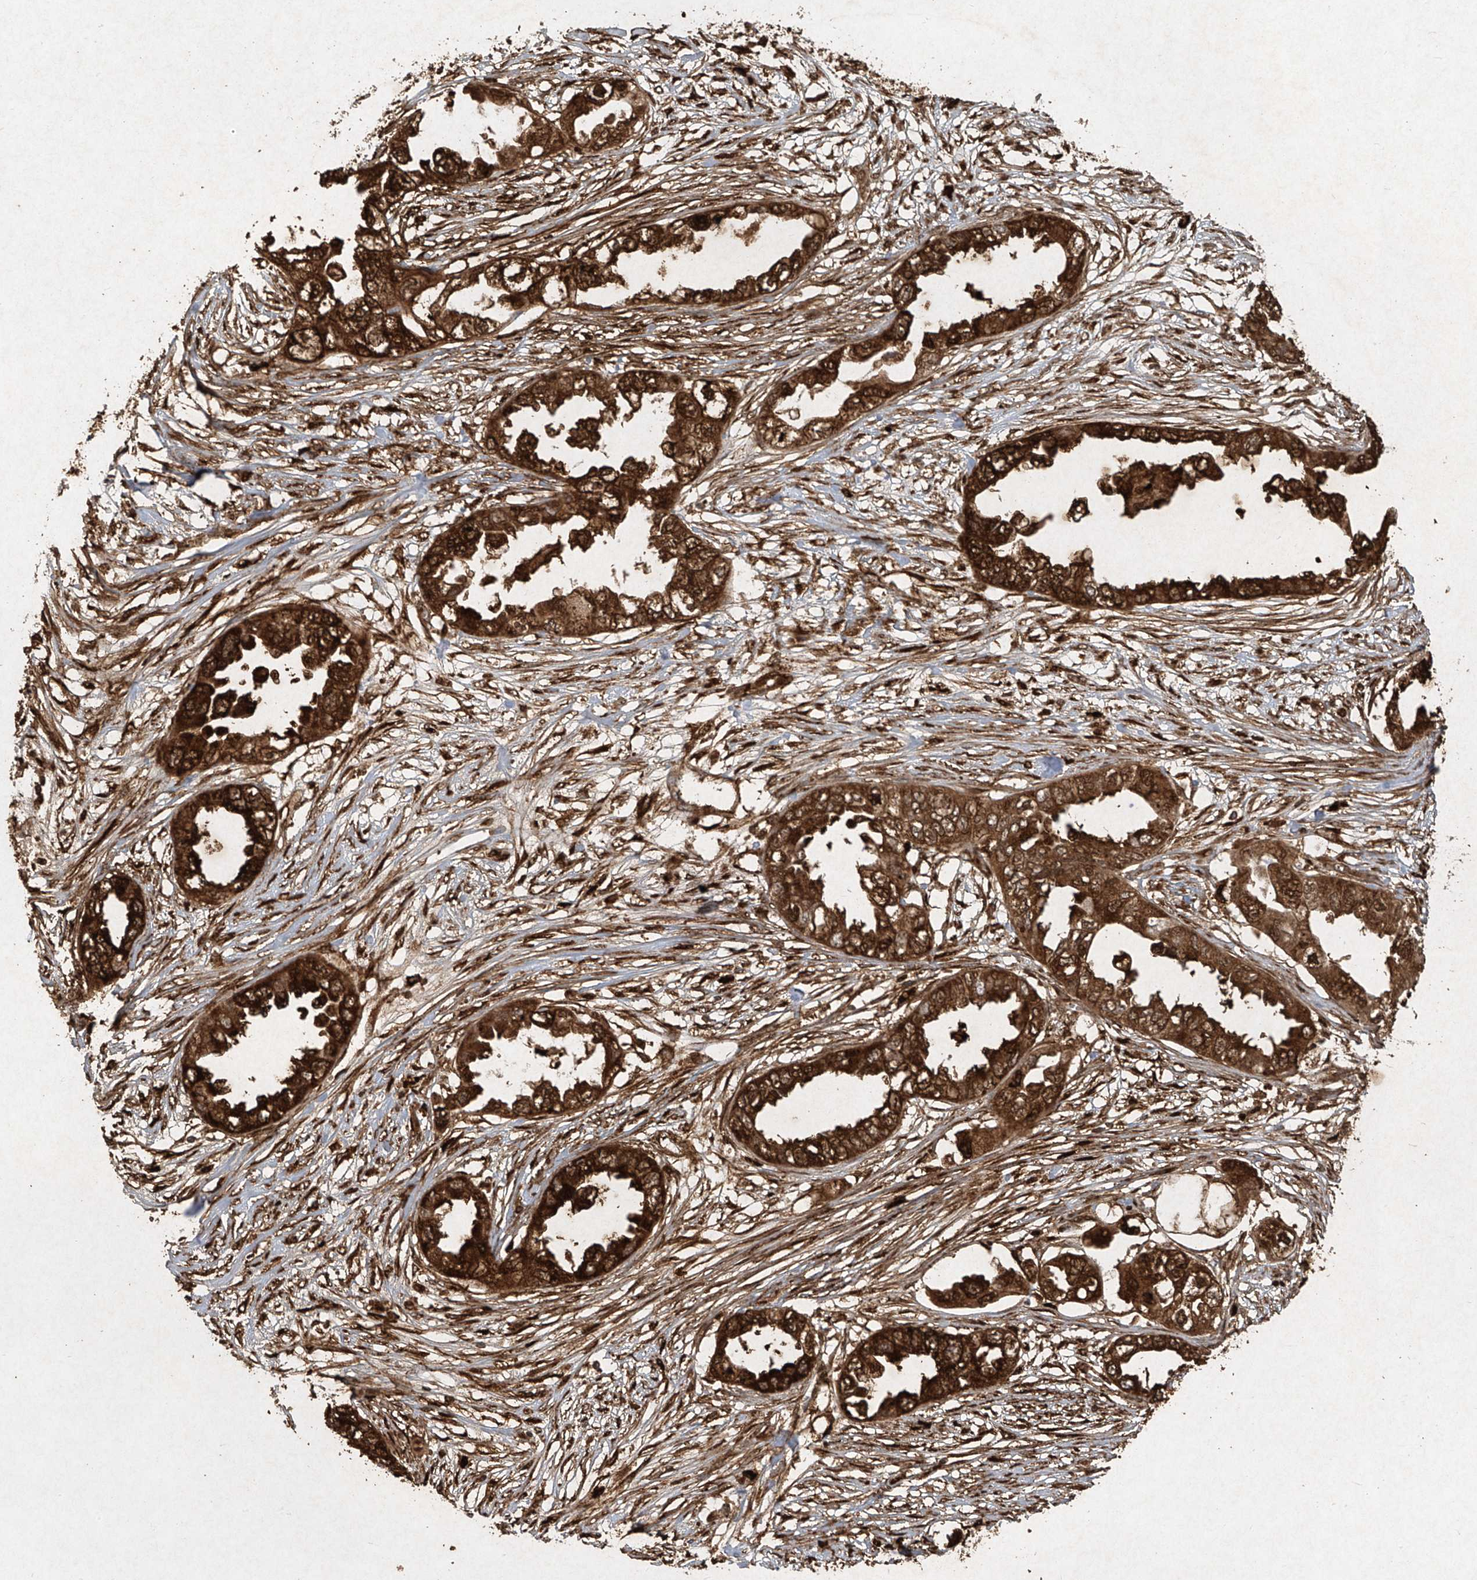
{"staining": {"intensity": "strong", "quantity": ">75%", "location": "cytoplasmic/membranous,nuclear"}, "tissue": "endometrial cancer", "cell_type": "Tumor cells", "image_type": "cancer", "snomed": [{"axis": "morphology", "description": "Adenocarcinoma, NOS"}, {"axis": "topography", "description": "Endometrium"}], "caption": "A brown stain shows strong cytoplasmic/membranous and nuclear expression of a protein in human endometrial adenocarcinoma tumor cells.", "gene": "ATRIP", "patient": {"sex": "female", "age": 67}}